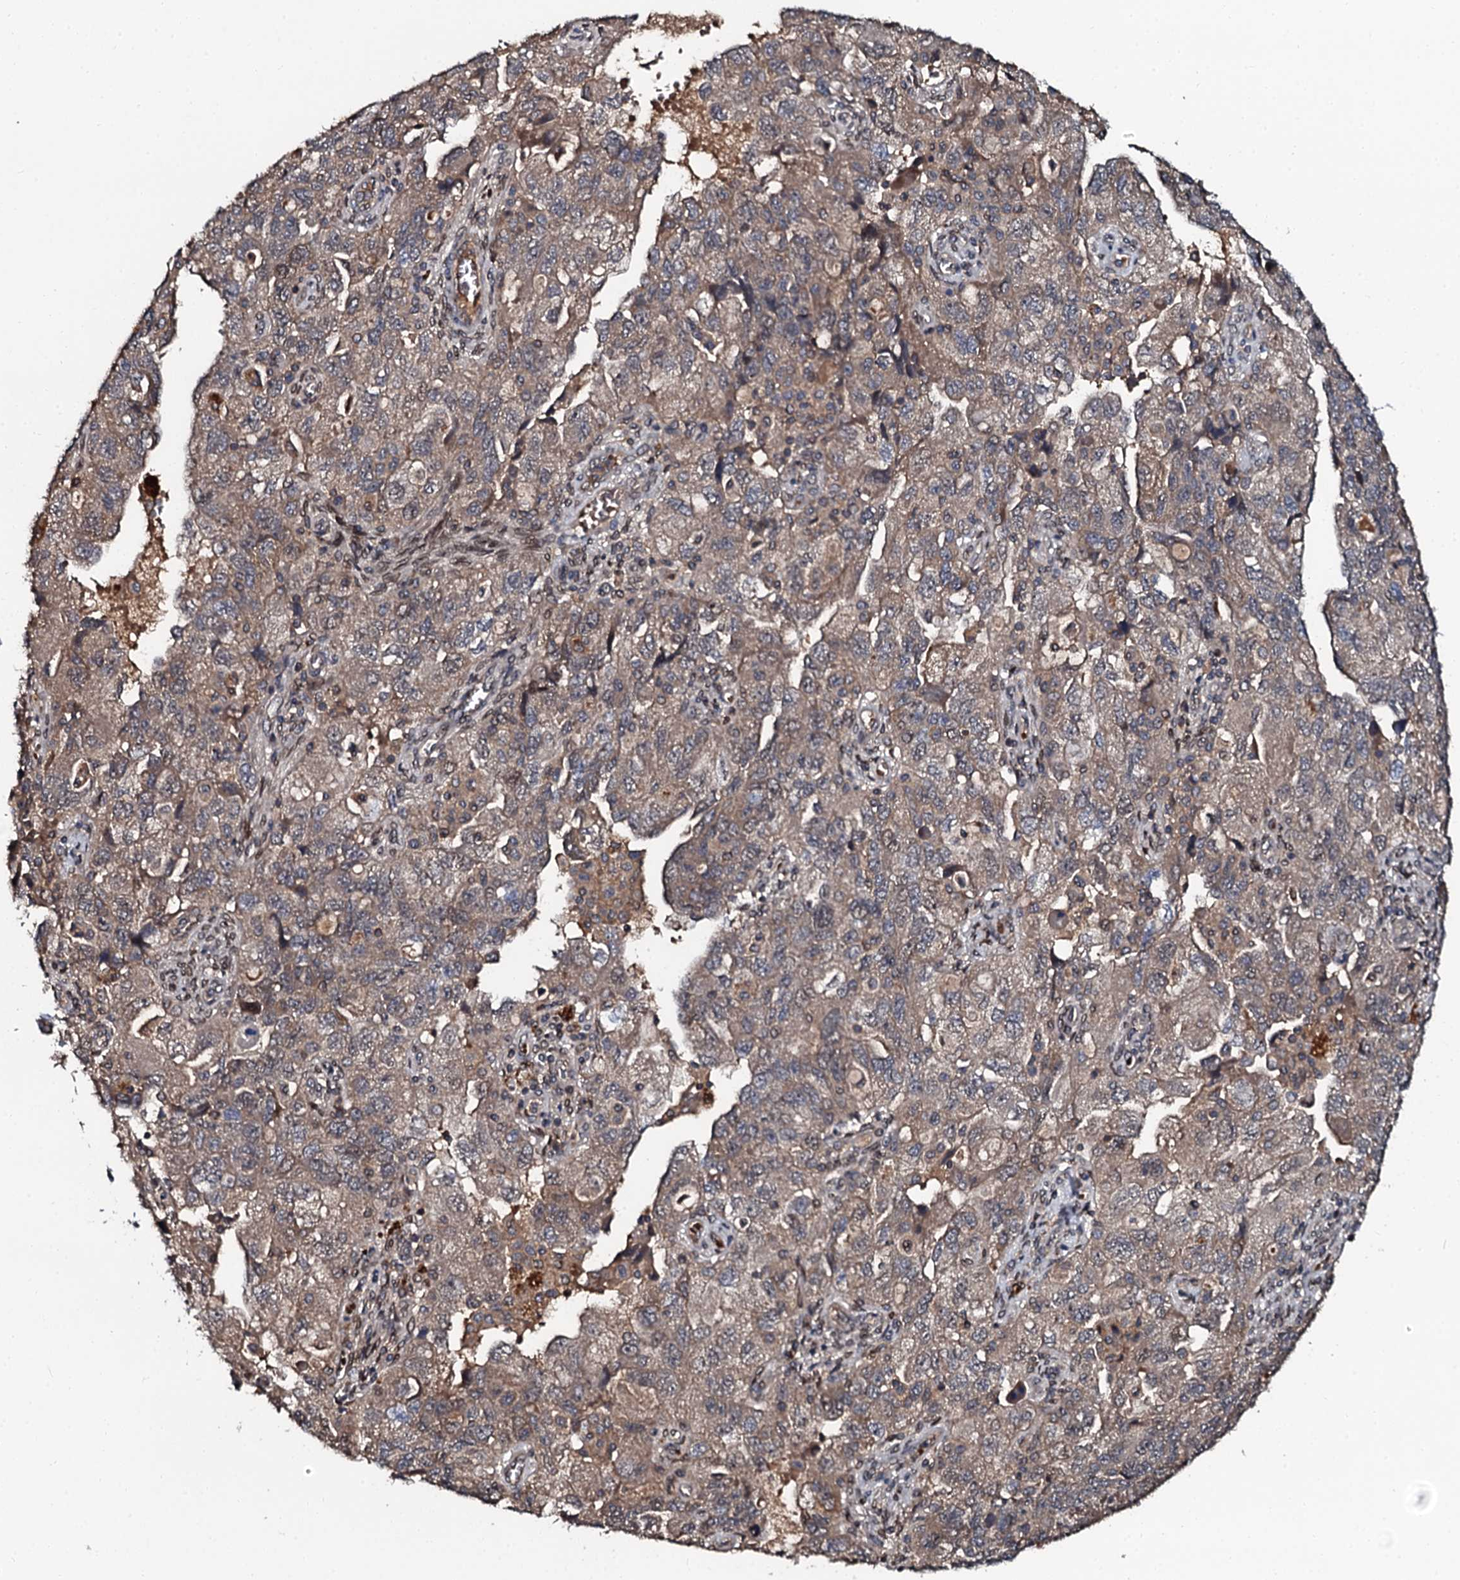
{"staining": {"intensity": "weak", "quantity": "25%-75%", "location": "cytoplasmic/membranous"}, "tissue": "ovarian cancer", "cell_type": "Tumor cells", "image_type": "cancer", "snomed": [{"axis": "morphology", "description": "Carcinoma, NOS"}, {"axis": "morphology", "description": "Cystadenocarcinoma, serous, NOS"}, {"axis": "topography", "description": "Ovary"}], "caption": "Immunohistochemistry of serous cystadenocarcinoma (ovarian) displays low levels of weak cytoplasmic/membranous staining in approximately 25%-75% of tumor cells. (Stains: DAB in brown, nuclei in blue, Microscopy: brightfield microscopy at high magnification).", "gene": "N4BP1", "patient": {"sex": "female", "age": 69}}